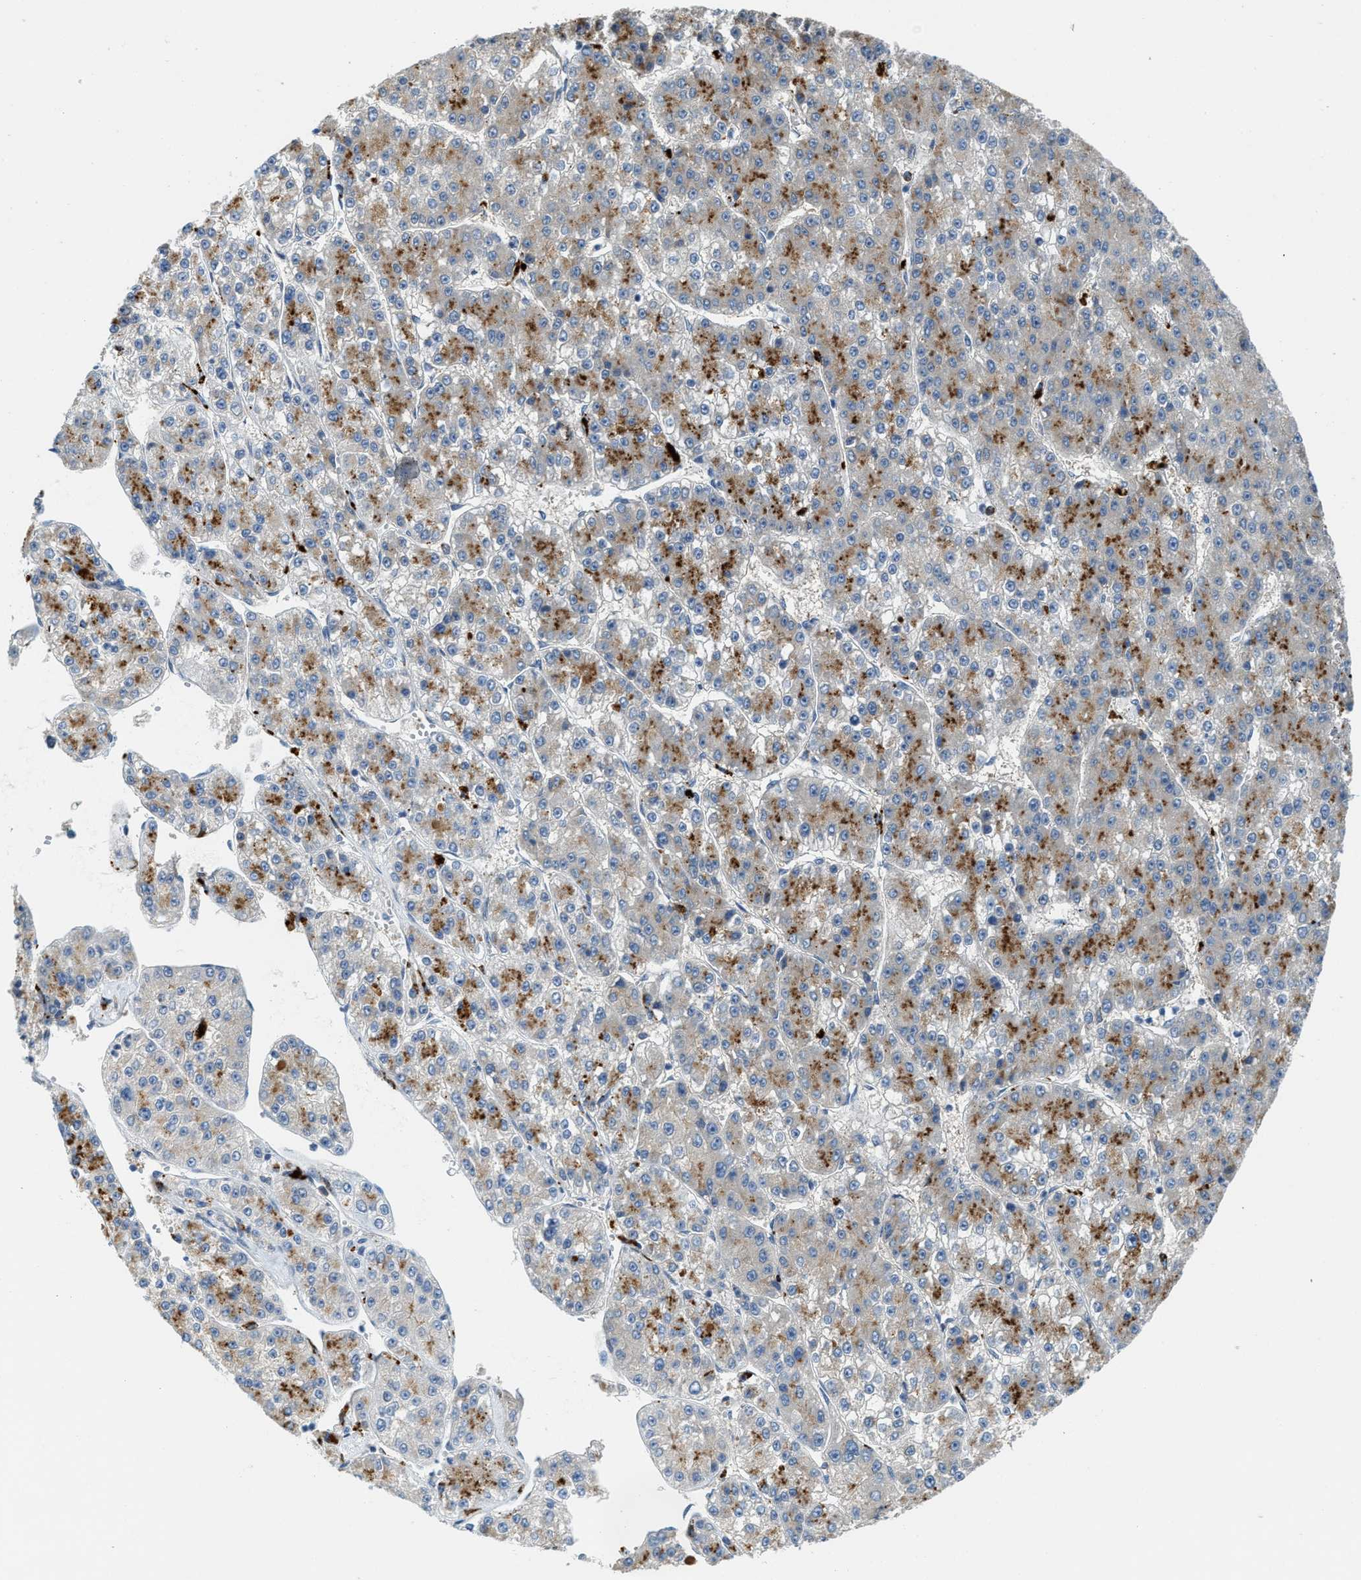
{"staining": {"intensity": "moderate", "quantity": "25%-75%", "location": "cytoplasmic/membranous"}, "tissue": "liver cancer", "cell_type": "Tumor cells", "image_type": "cancer", "snomed": [{"axis": "morphology", "description": "Carcinoma, Hepatocellular, NOS"}, {"axis": "topography", "description": "Liver"}], "caption": "Moderate cytoplasmic/membranous positivity is seen in approximately 25%-75% of tumor cells in liver cancer.", "gene": "KLHDC10", "patient": {"sex": "female", "age": 73}}